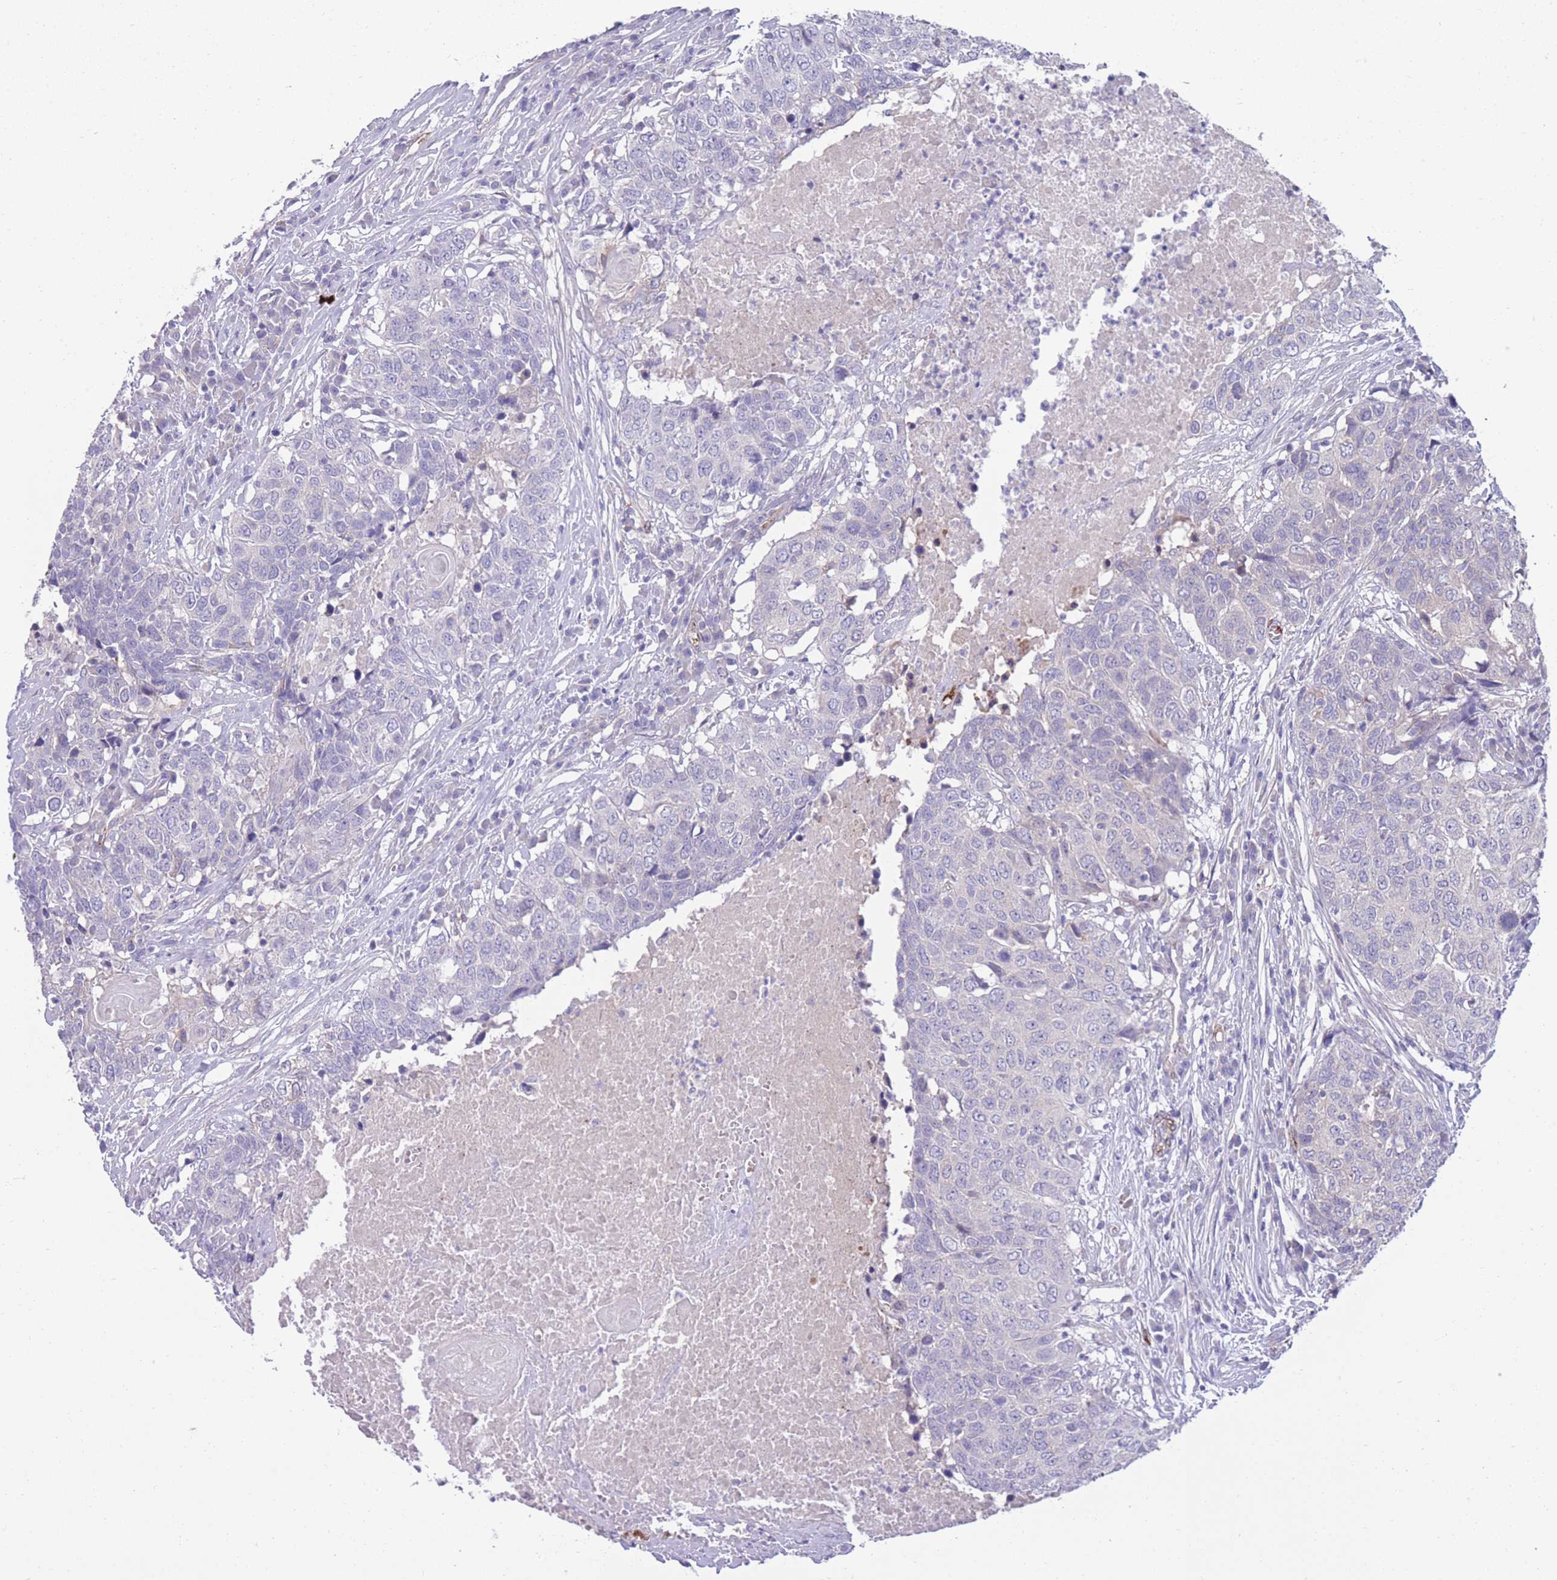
{"staining": {"intensity": "negative", "quantity": "none", "location": "none"}, "tissue": "head and neck cancer", "cell_type": "Tumor cells", "image_type": "cancer", "snomed": [{"axis": "morphology", "description": "Squamous cell carcinoma, NOS"}, {"axis": "topography", "description": "Head-Neck"}], "caption": "An IHC histopathology image of squamous cell carcinoma (head and neck) is shown. There is no staining in tumor cells of squamous cell carcinoma (head and neck). Brightfield microscopy of immunohistochemistry stained with DAB (3,3'-diaminobenzidine) (brown) and hematoxylin (blue), captured at high magnification.", "gene": "RGS11", "patient": {"sex": "male", "age": 66}}